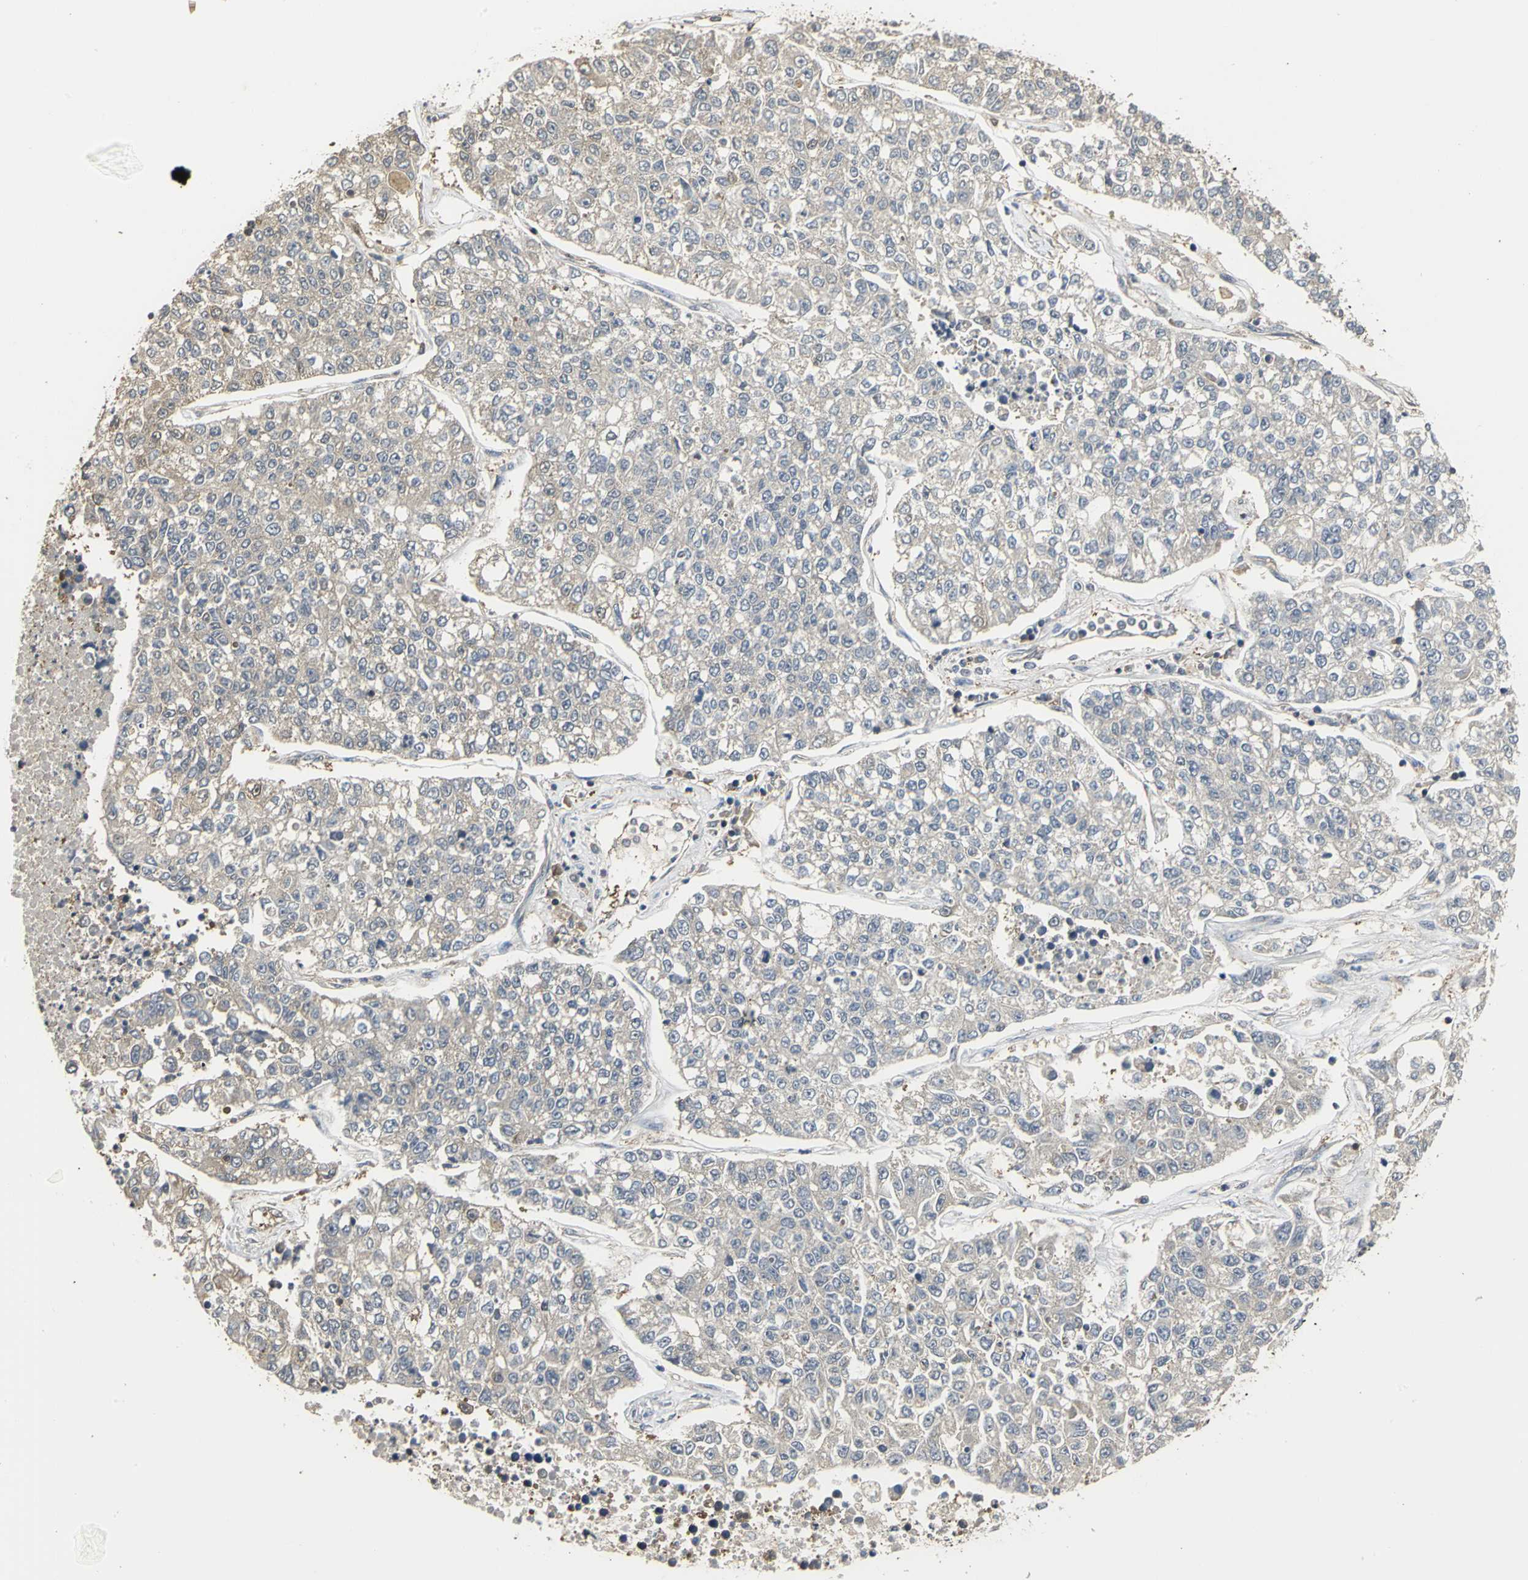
{"staining": {"intensity": "weak", "quantity": ">75%", "location": "cytoplasmic/membranous"}, "tissue": "lung cancer", "cell_type": "Tumor cells", "image_type": "cancer", "snomed": [{"axis": "morphology", "description": "Adenocarcinoma, NOS"}, {"axis": "topography", "description": "Lung"}], "caption": "IHC image of neoplastic tissue: human adenocarcinoma (lung) stained using immunohistochemistry (IHC) reveals low levels of weak protein expression localized specifically in the cytoplasmic/membranous of tumor cells, appearing as a cytoplasmic/membranous brown color.", "gene": "PARK7", "patient": {"sex": "male", "age": 49}}